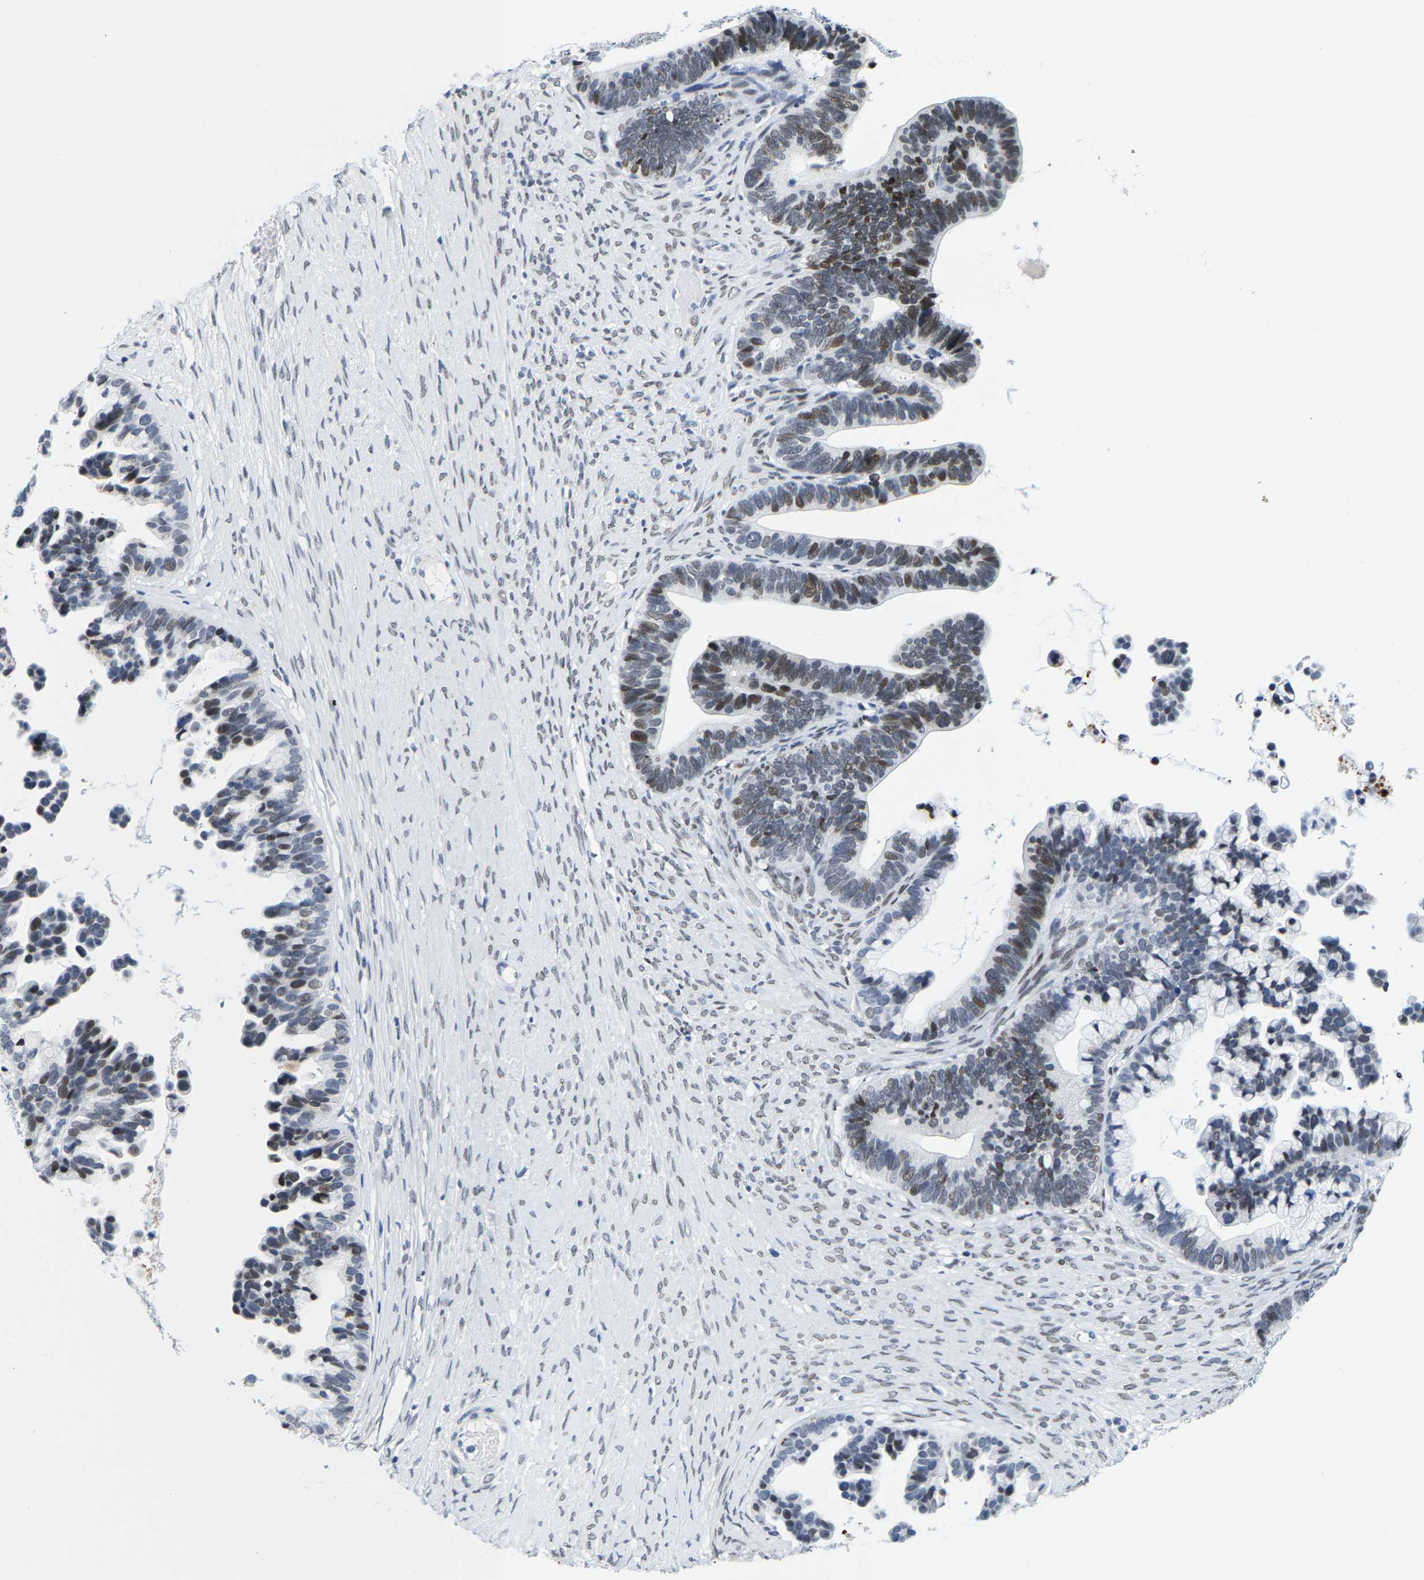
{"staining": {"intensity": "weak", "quantity": "25%-75%", "location": "nuclear"}, "tissue": "ovarian cancer", "cell_type": "Tumor cells", "image_type": "cancer", "snomed": [{"axis": "morphology", "description": "Cystadenocarcinoma, serous, NOS"}, {"axis": "topography", "description": "Ovary"}], "caption": "Ovarian cancer (serous cystadenocarcinoma) was stained to show a protein in brown. There is low levels of weak nuclear staining in approximately 25%-75% of tumor cells.", "gene": "SETD1B", "patient": {"sex": "female", "age": 56}}